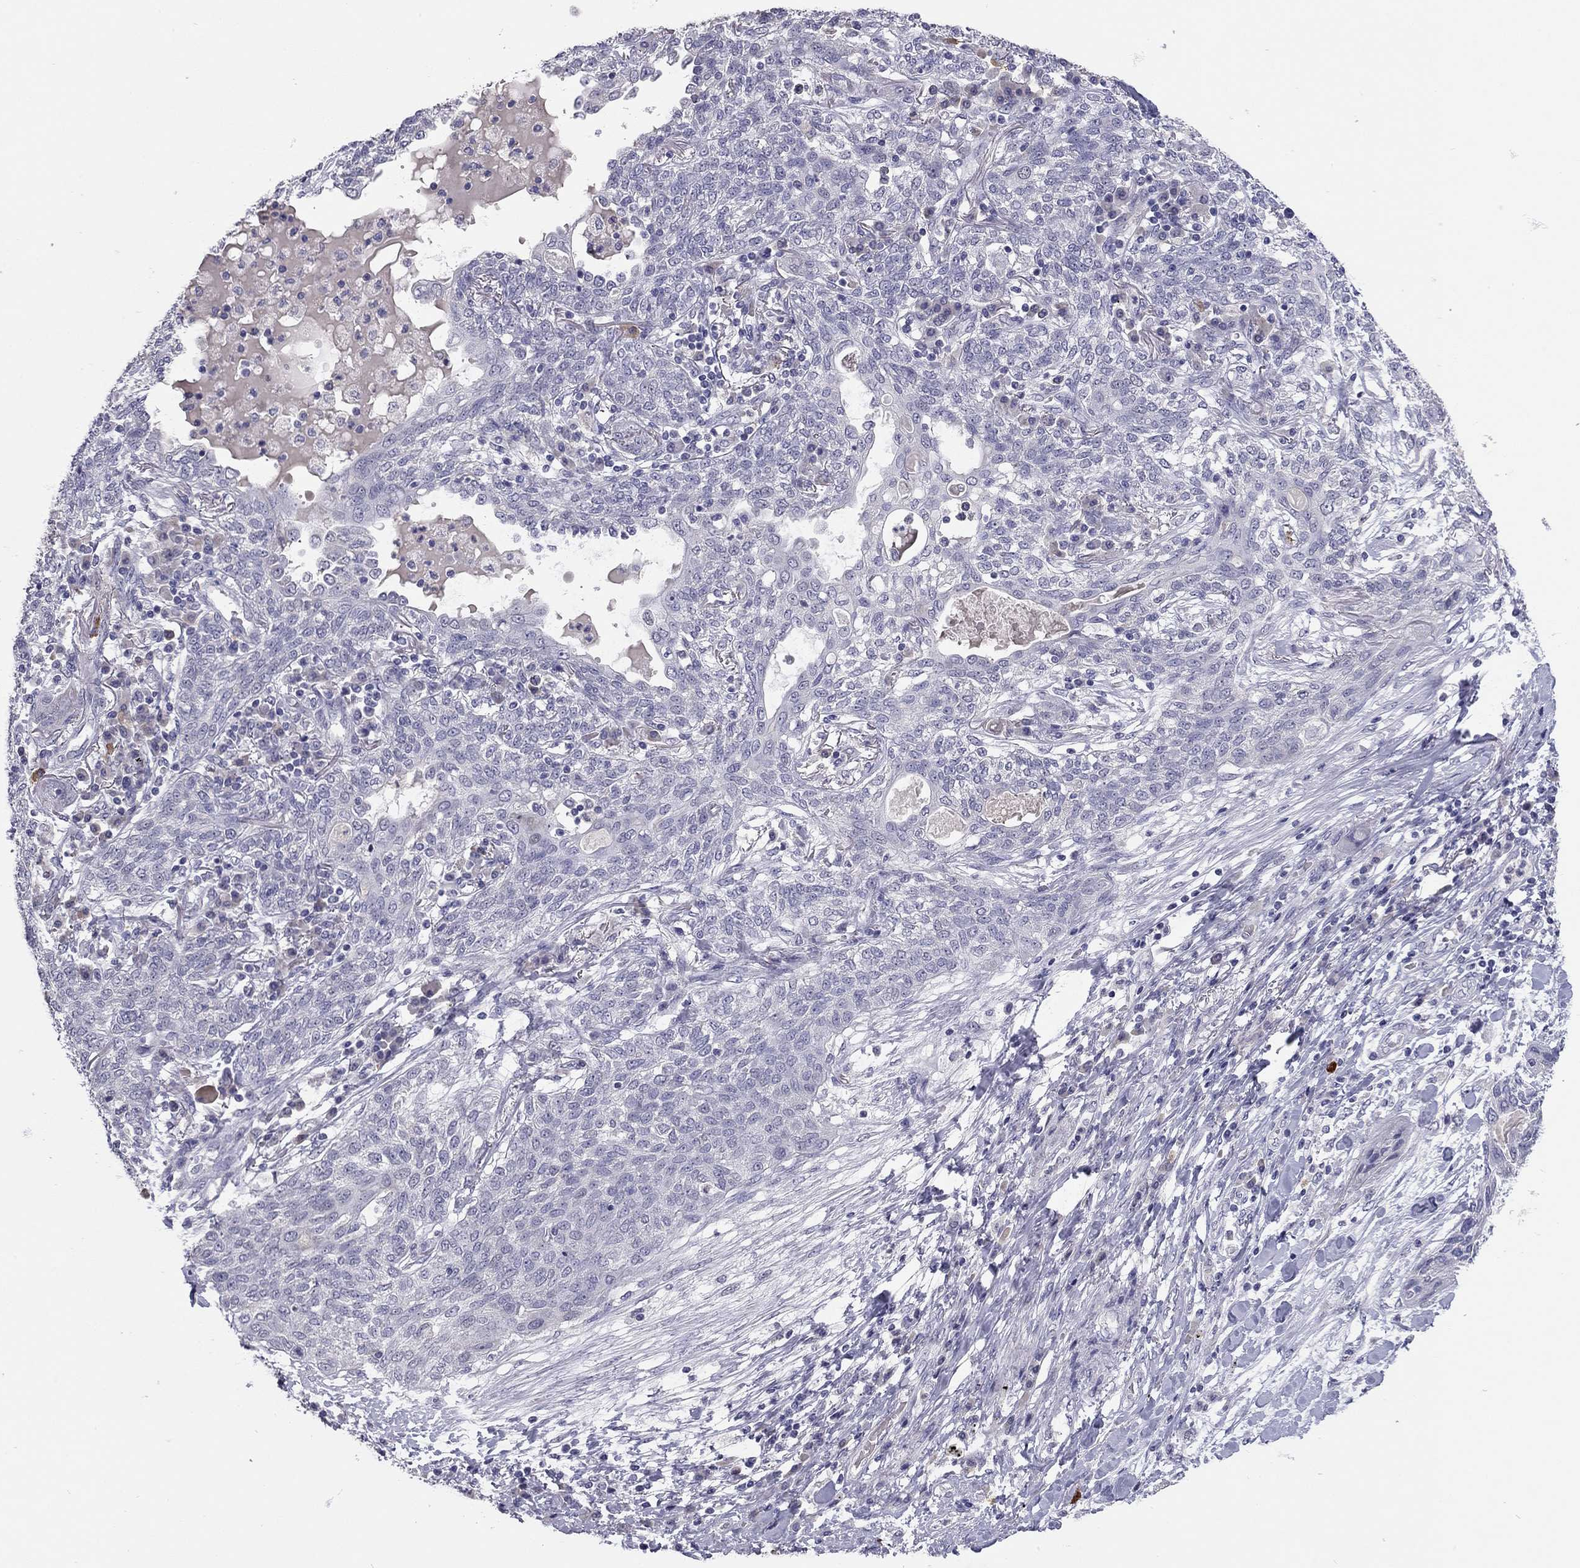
{"staining": {"intensity": "negative", "quantity": "none", "location": "none"}, "tissue": "lung cancer", "cell_type": "Tumor cells", "image_type": "cancer", "snomed": [{"axis": "morphology", "description": "Squamous cell carcinoma, NOS"}, {"axis": "topography", "description": "Lung"}], "caption": "The image shows no staining of tumor cells in lung squamous cell carcinoma.", "gene": "SCARB1", "patient": {"sex": "female", "age": 70}}